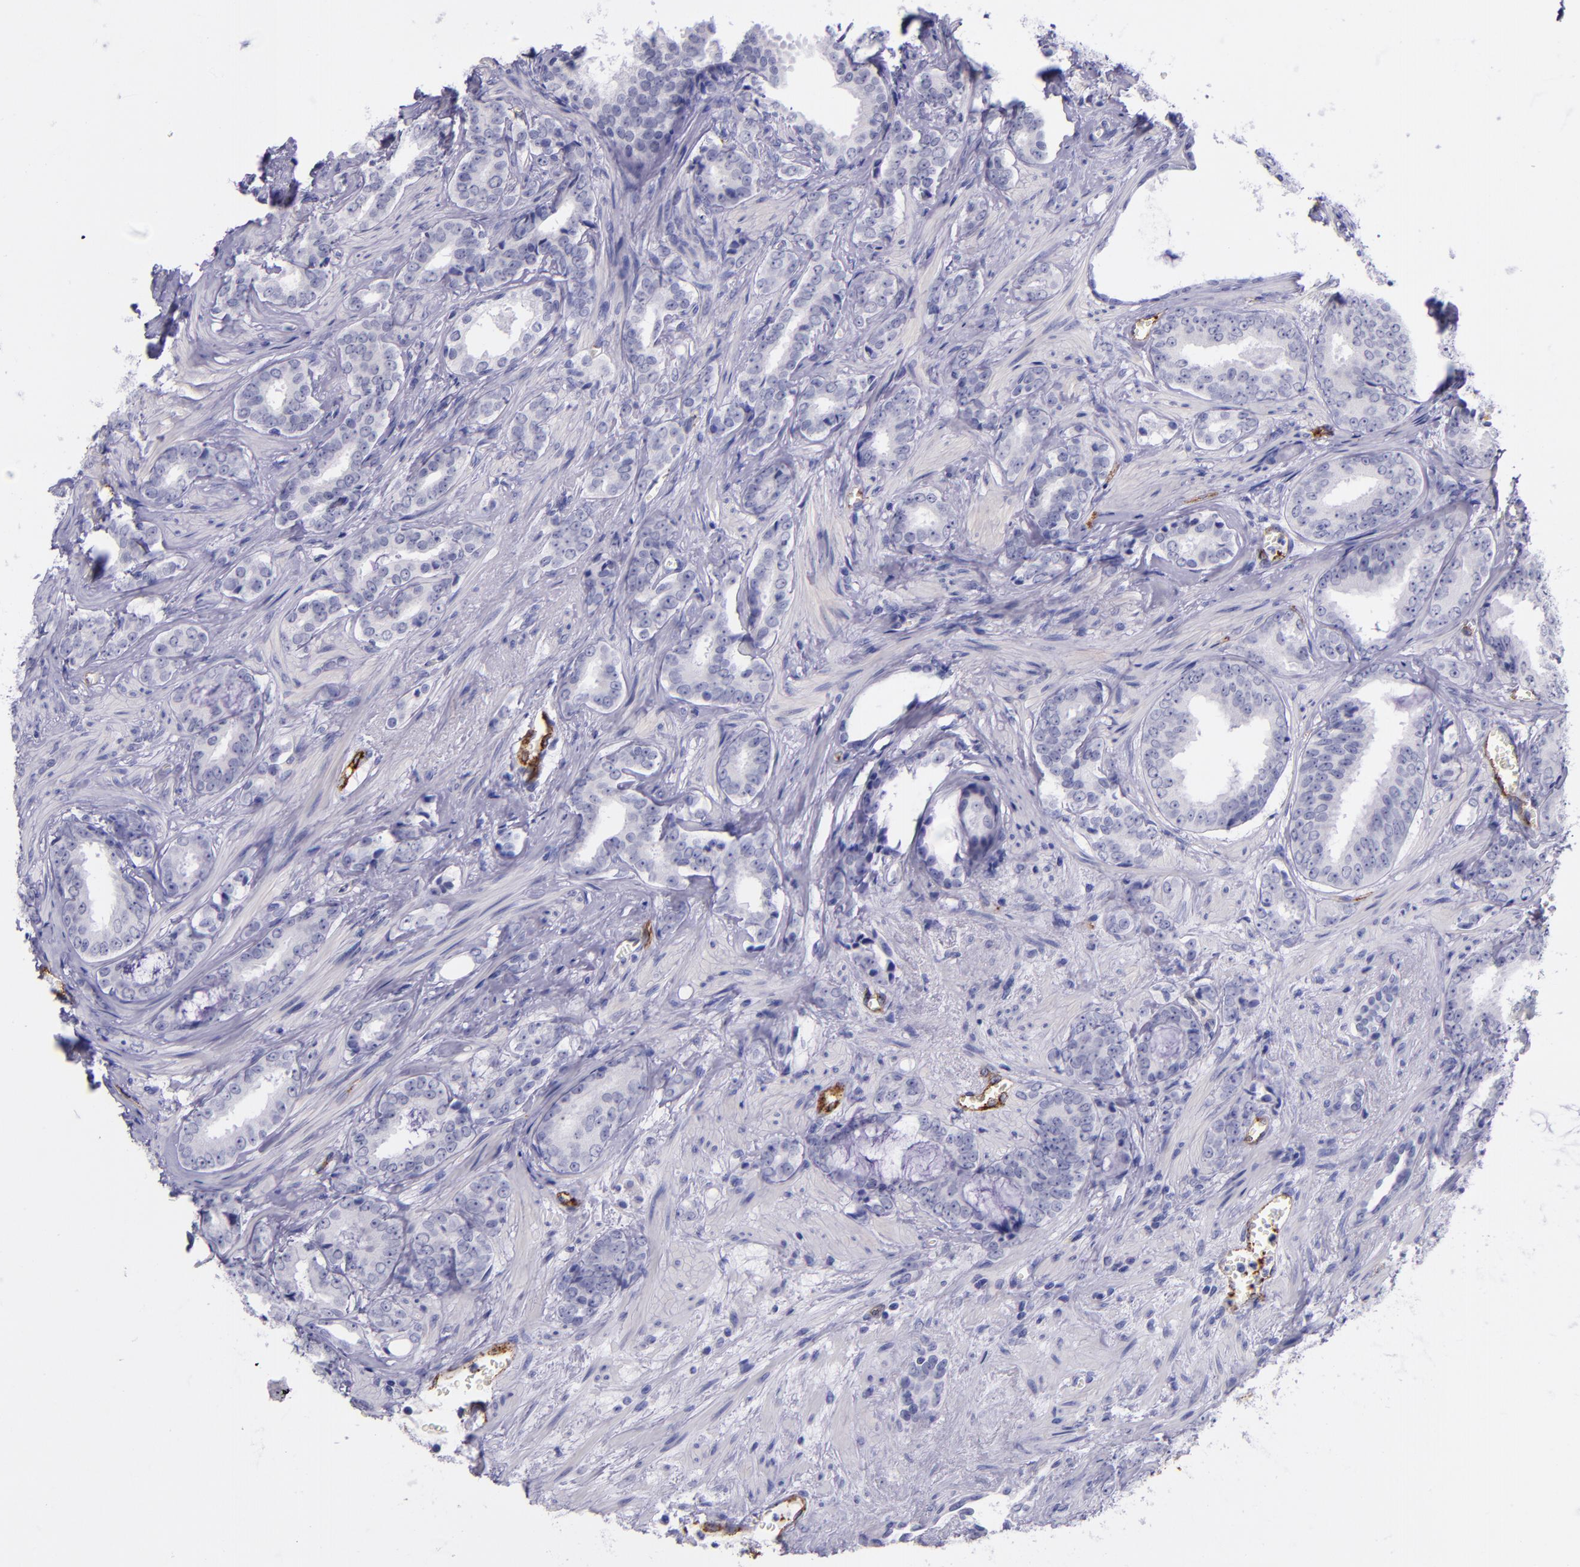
{"staining": {"intensity": "negative", "quantity": "none", "location": "none"}, "tissue": "prostate cancer", "cell_type": "Tumor cells", "image_type": "cancer", "snomed": [{"axis": "morphology", "description": "Adenocarcinoma, Medium grade"}, {"axis": "topography", "description": "Prostate"}], "caption": "Immunohistochemistry histopathology image of human prostate cancer stained for a protein (brown), which shows no staining in tumor cells.", "gene": "SELE", "patient": {"sex": "male", "age": 79}}